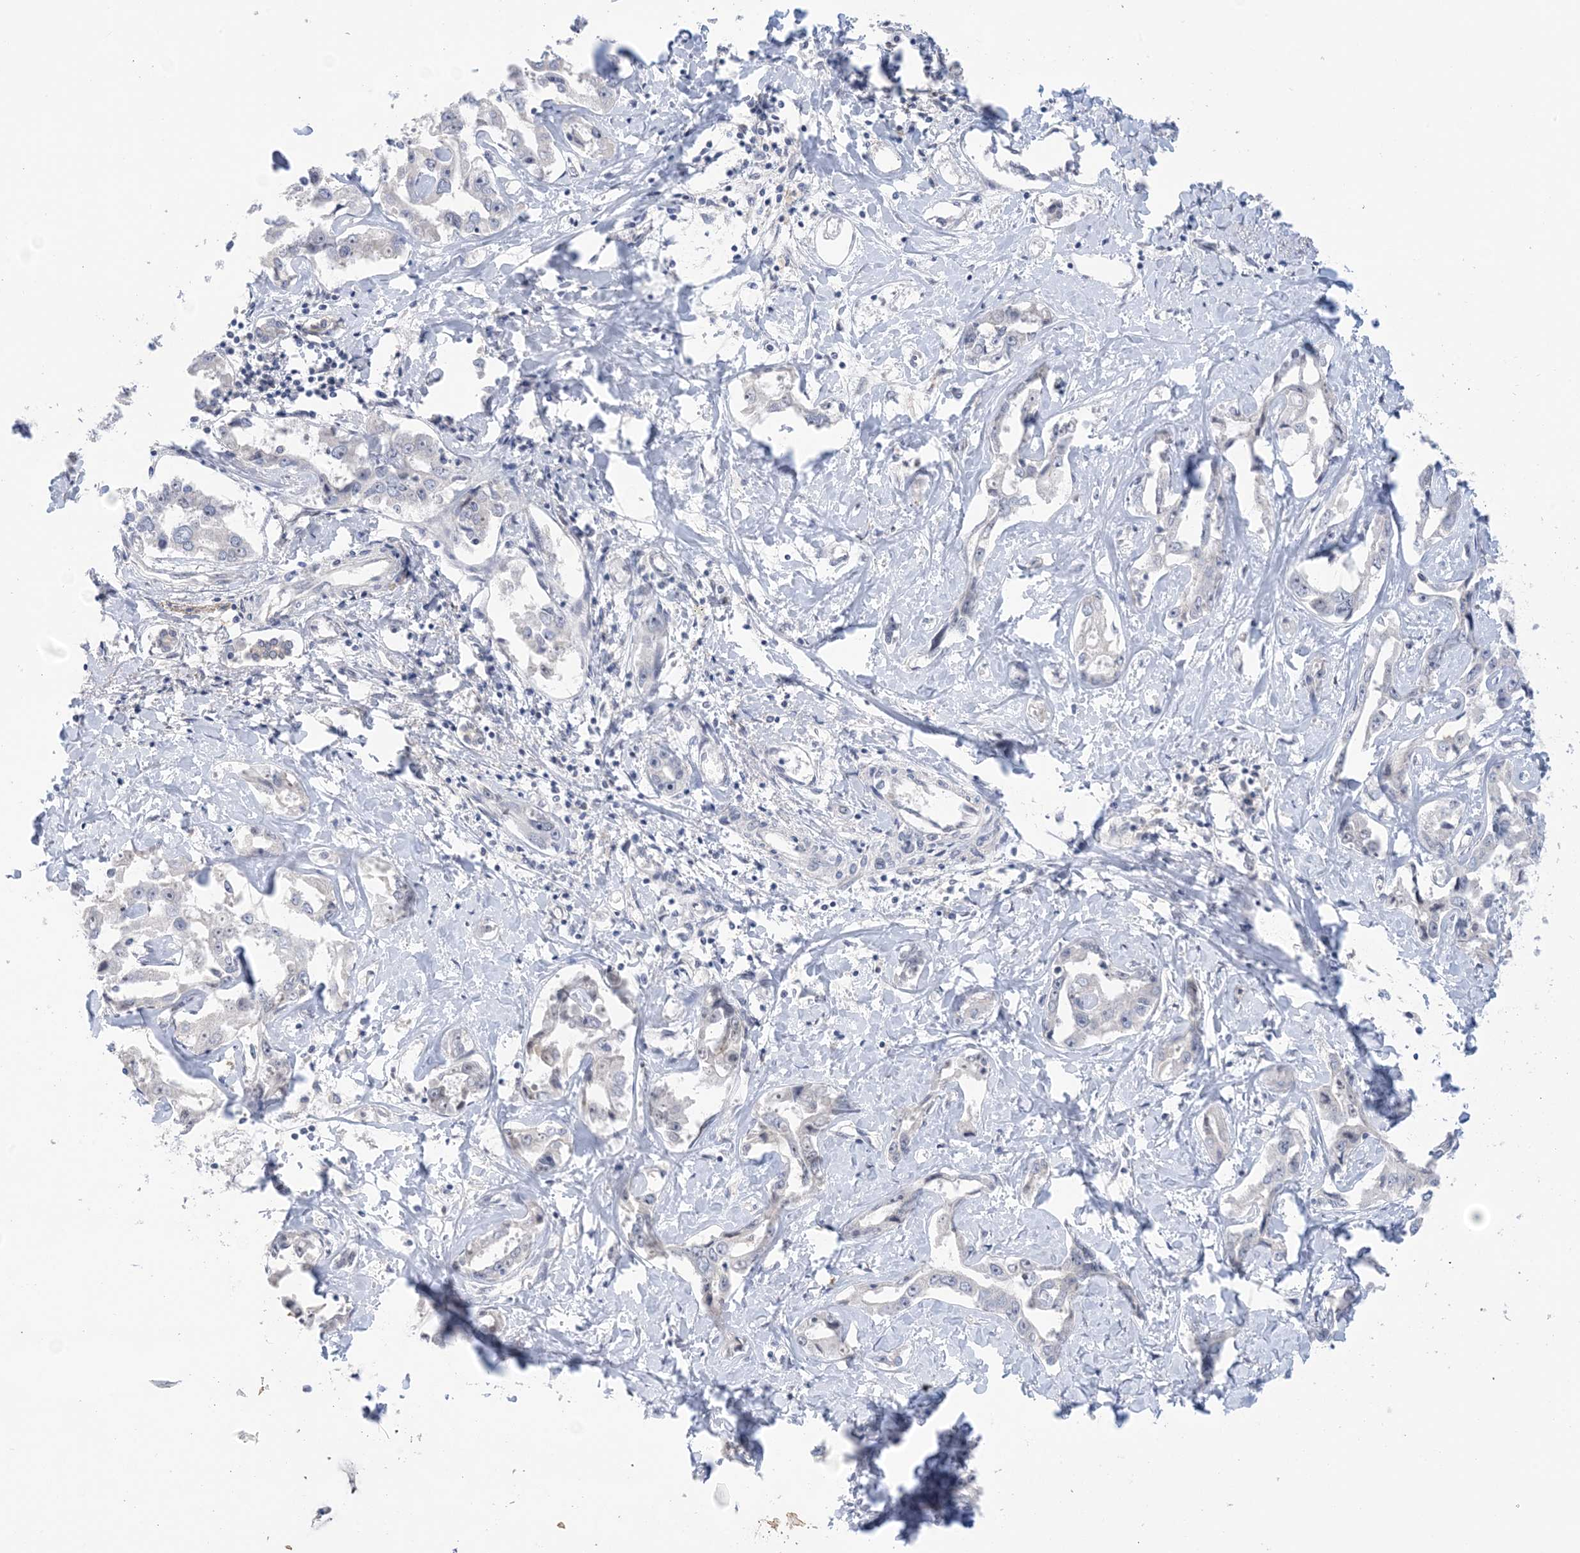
{"staining": {"intensity": "negative", "quantity": "none", "location": "none"}, "tissue": "liver cancer", "cell_type": "Tumor cells", "image_type": "cancer", "snomed": [{"axis": "morphology", "description": "Cholangiocarcinoma"}, {"axis": "topography", "description": "Liver"}], "caption": "High magnification brightfield microscopy of liver cholangiocarcinoma stained with DAB (3,3'-diaminobenzidine) (brown) and counterstained with hematoxylin (blue): tumor cells show no significant staining. (IHC, brightfield microscopy, high magnification).", "gene": "TTYH1", "patient": {"sex": "male", "age": 59}}